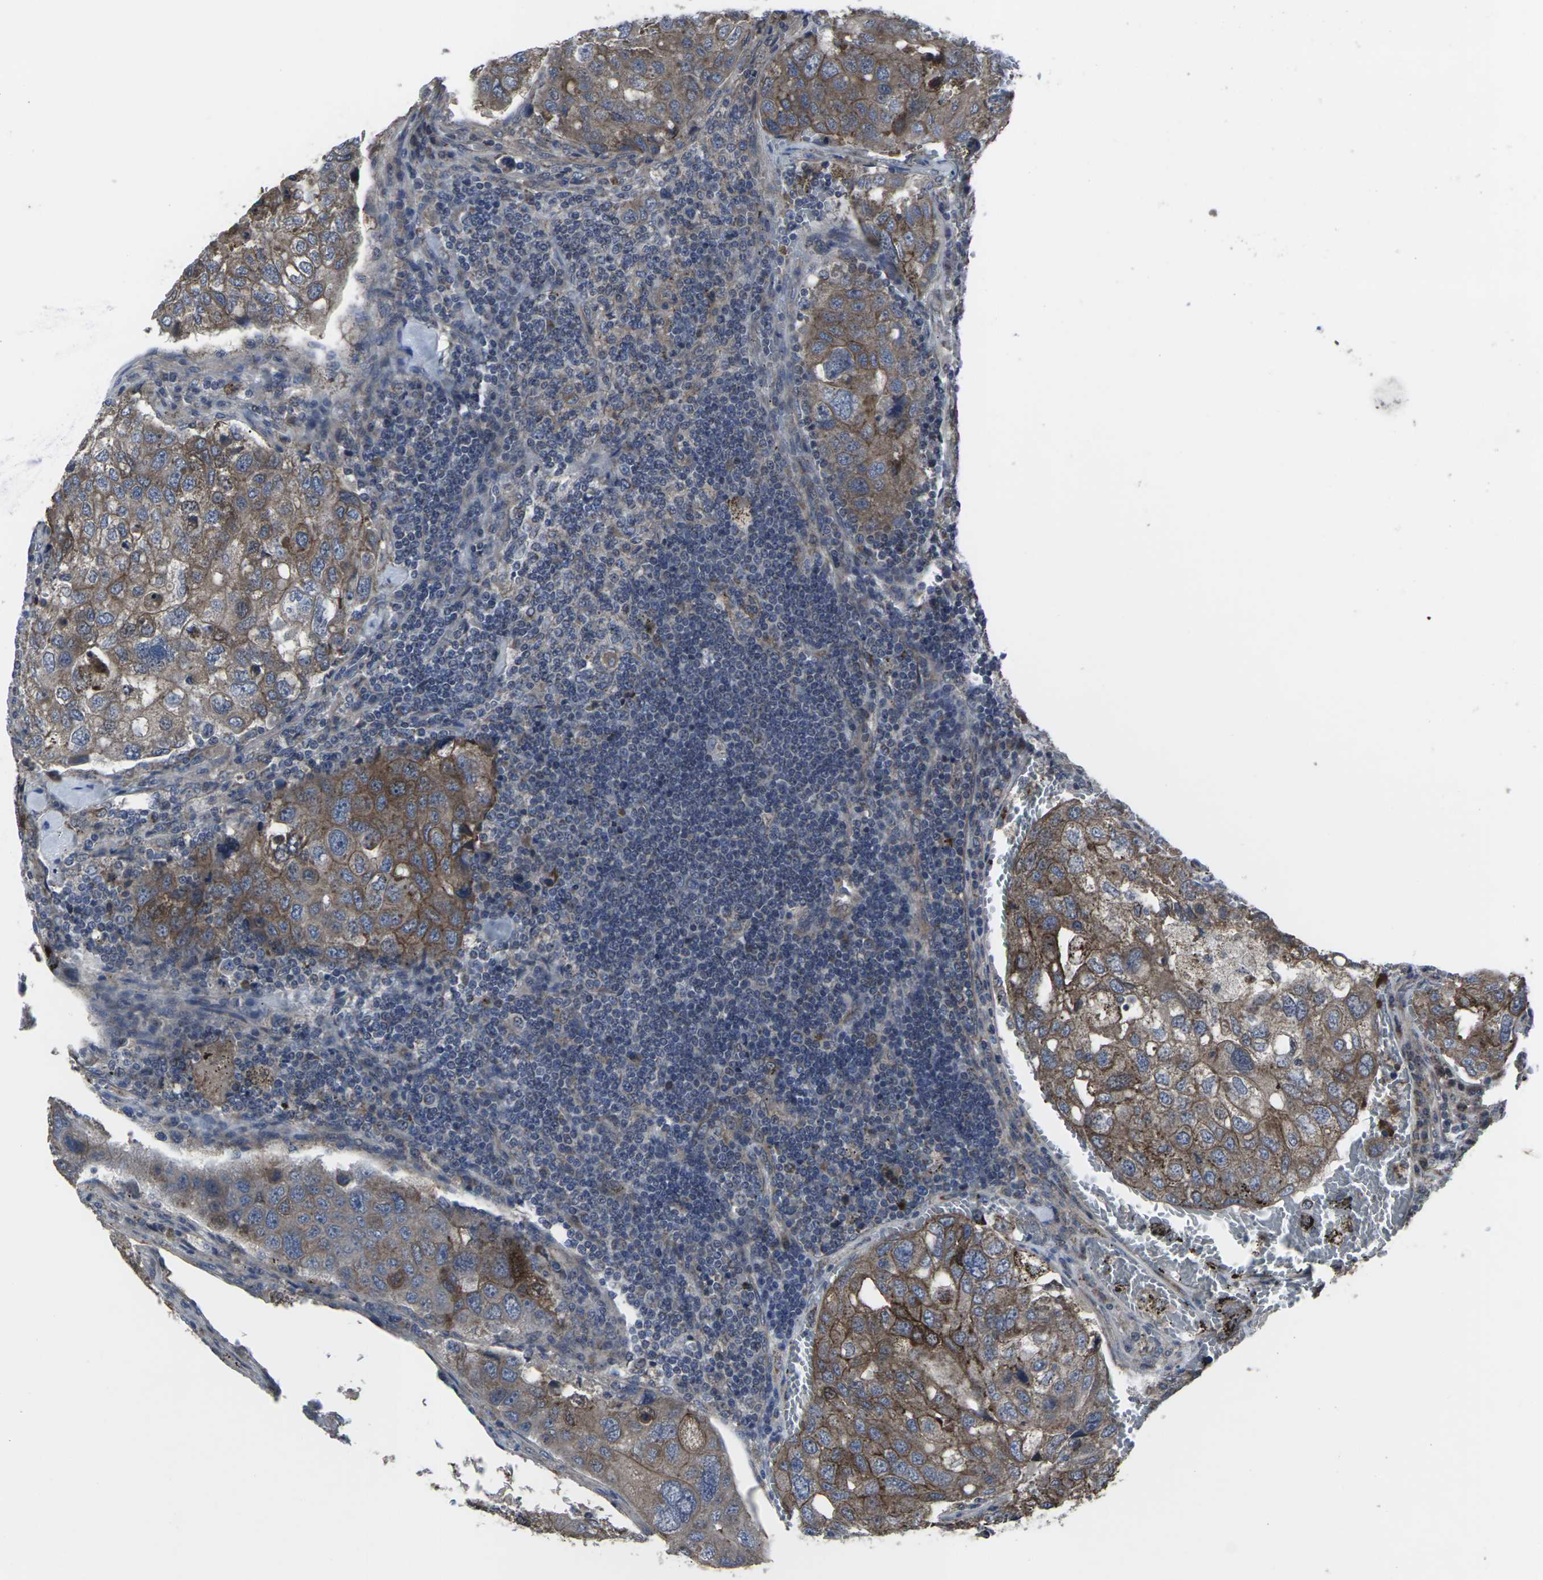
{"staining": {"intensity": "moderate", "quantity": ">75%", "location": "cytoplasmic/membranous"}, "tissue": "urothelial cancer", "cell_type": "Tumor cells", "image_type": "cancer", "snomed": [{"axis": "morphology", "description": "Urothelial carcinoma, High grade"}, {"axis": "topography", "description": "Lymph node"}, {"axis": "topography", "description": "Urinary bladder"}], "caption": "Moderate cytoplasmic/membranous staining is identified in approximately >75% of tumor cells in urothelial cancer.", "gene": "MAPKAPK2", "patient": {"sex": "male", "age": 51}}